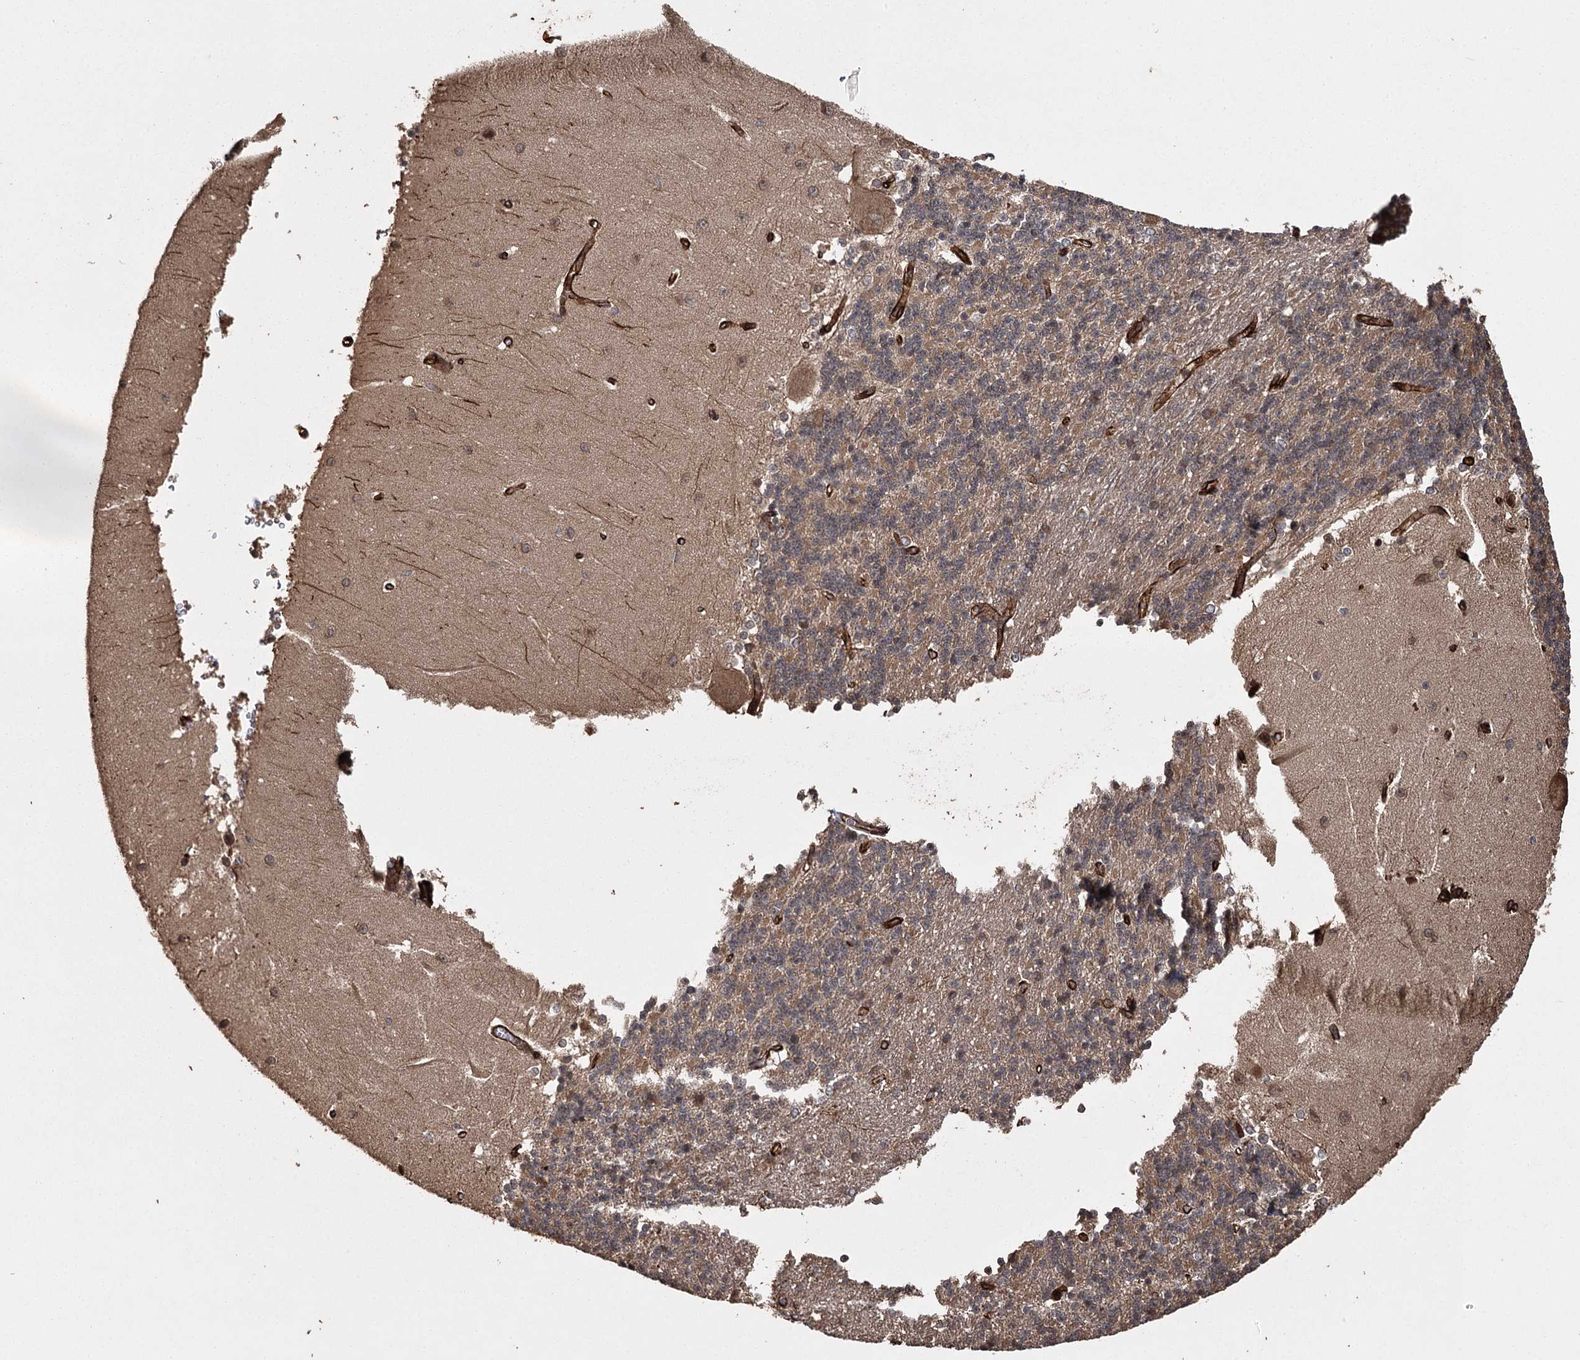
{"staining": {"intensity": "moderate", "quantity": ">75%", "location": "cytoplasmic/membranous"}, "tissue": "cerebellum", "cell_type": "Cells in granular layer", "image_type": "normal", "snomed": [{"axis": "morphology", "description": "Normal tissue, NOS"}, {"axis": "topography", "description": "Cerebellum"}], "caption": "IHC photomicrograph of normal human cerebellum stained for a protein (brown), which exhibits medium levels of moderate cytoplasmic/membranous expression in about >75% of cells in granular layer.", "gene": "RPAP3", "patient": {"sex": "male", "age": 37}}